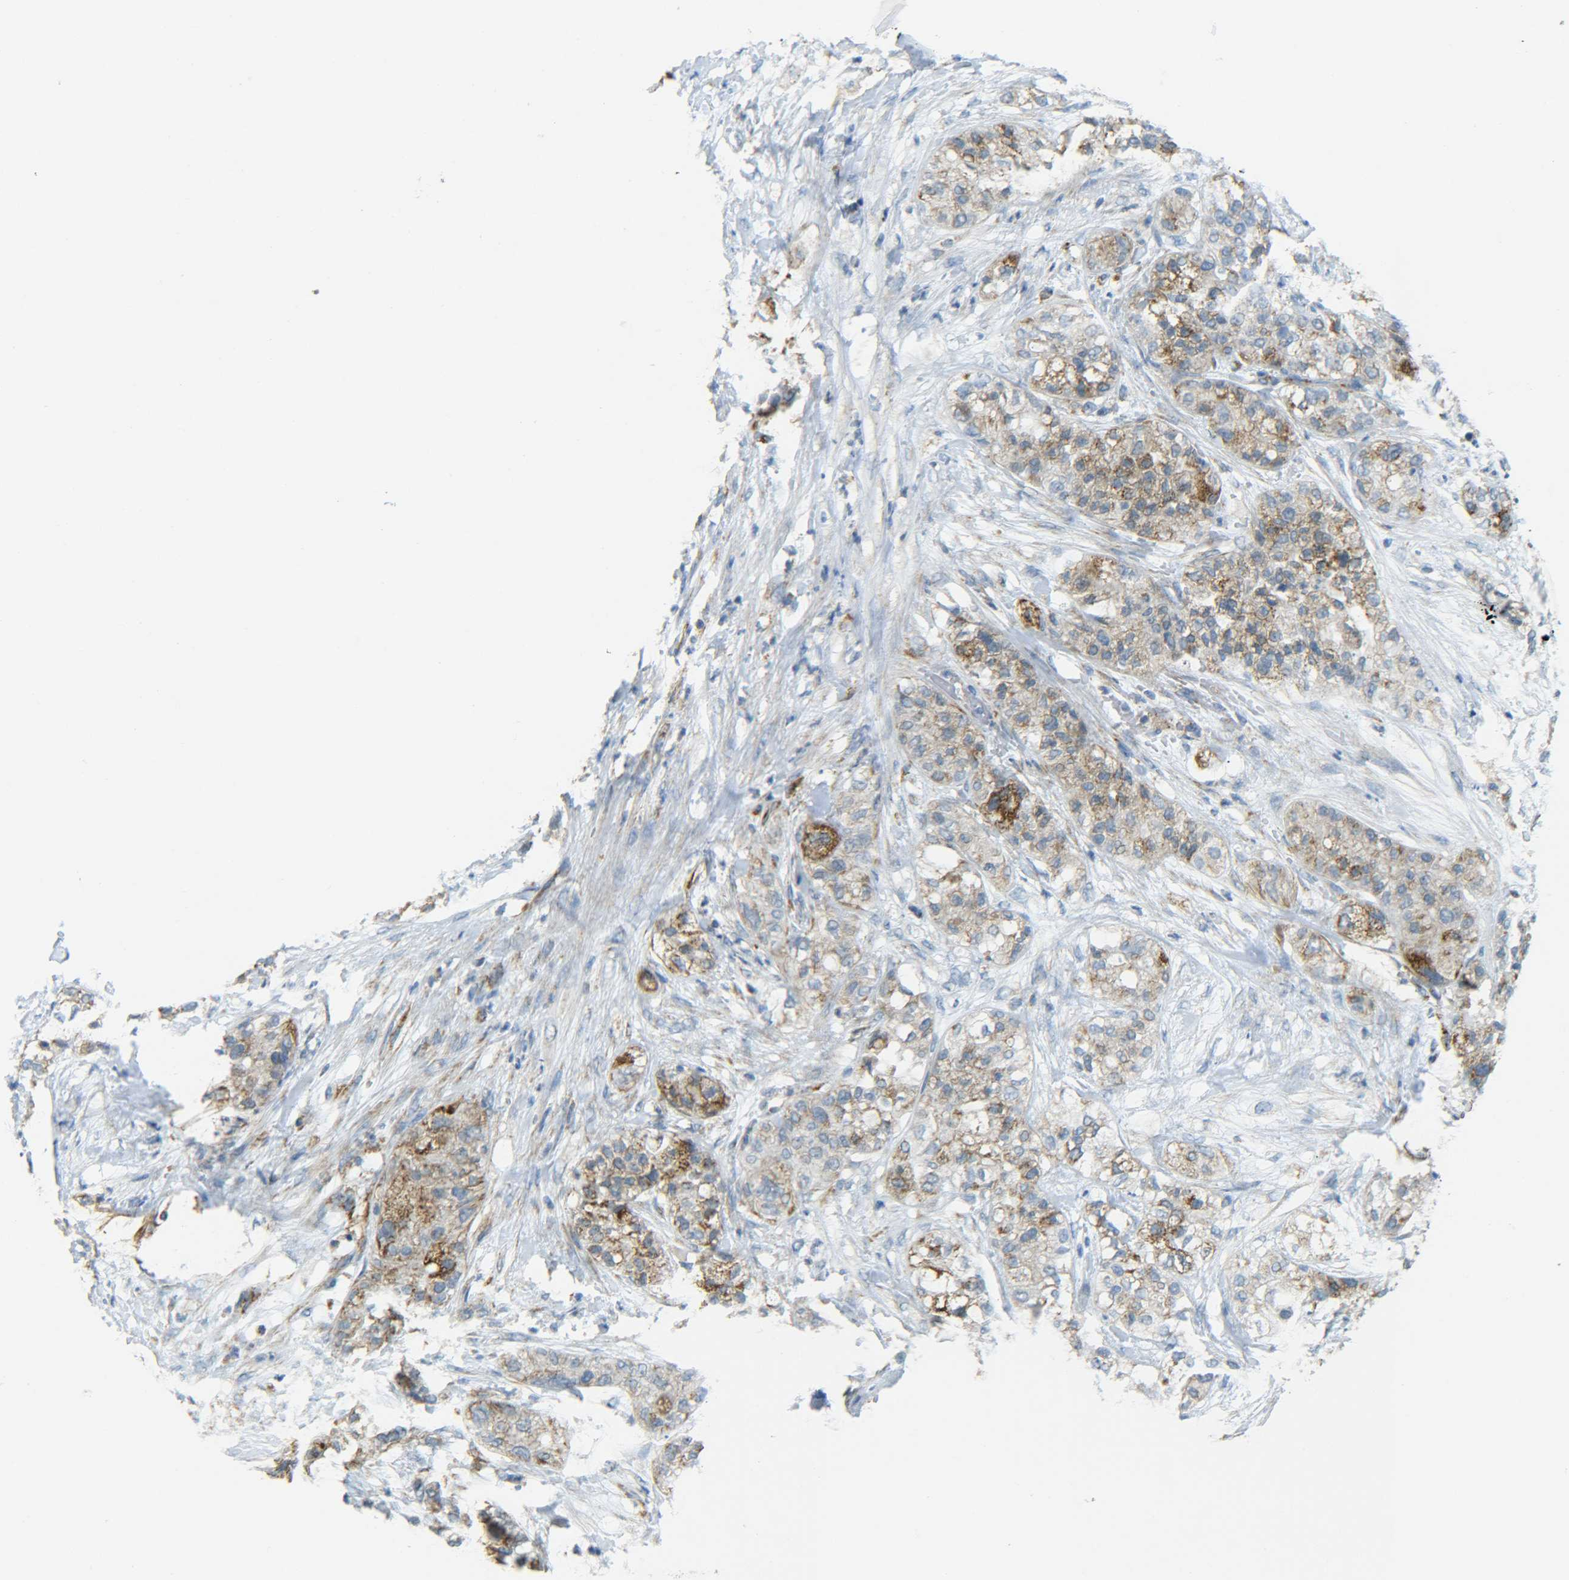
{"staining": {"intensity": "weak", "quantity": ">75%", "location": "cytoplasmic/membranous"}, "tissue": "pancreatic cancer", "cell_type": "Tumor cells", "image_type": "cancer", "snomed": [{"axis": "morphology", "description": "Adenocarcinoma, NOS"}, {"axis": "topography", "description": "Pancreas"}], "caption": "A brown stain labels weak cytoplasmic/membranous expression of a protein in human pancreatic cancer (adenocarcinoma) tumor cells.", "gene": "CYB5R1", "patient": {"sex": "female", "age": 78}}